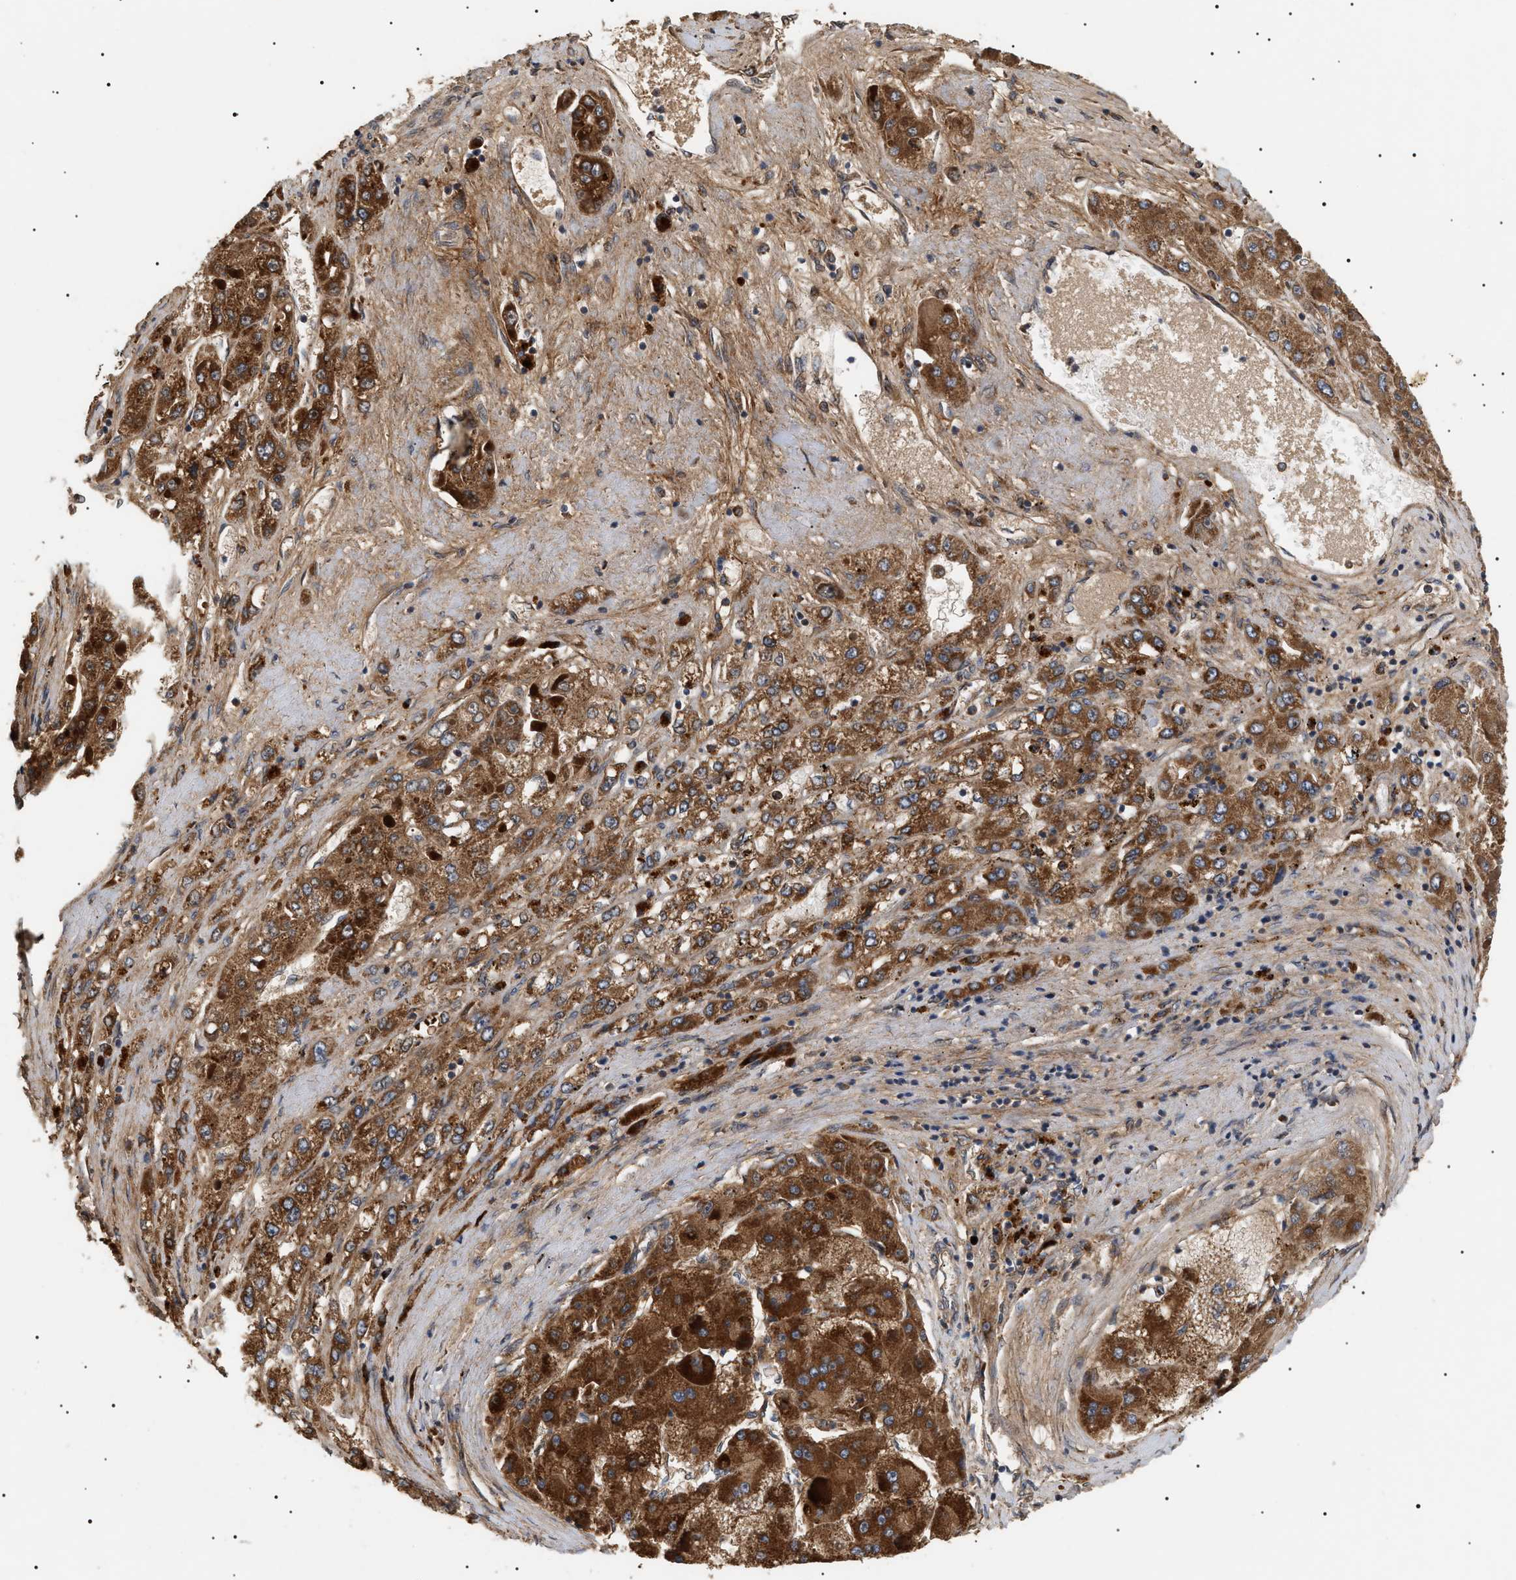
{"staining": {"intensity": "strong", "quantity": ">75%", "location": "cytoplasmic/membranous"}, "tissue": "liver cancer", "cell_type": "Tumor cells", "image_type": "cancer", "snomed": [{"axis": "morphology", "description": "Carcinoma, Hepatocellular, NOS"}, {"axis": "topography", "description": "Liver"}], "caption": "A brown stain labels strong cytoplasmic/membranous expression of a protein in hepatocellular carcinoma (liver) tumor cells.", "gene": "ZBTB26", "patient": {"sex": "female", "age": 73}}